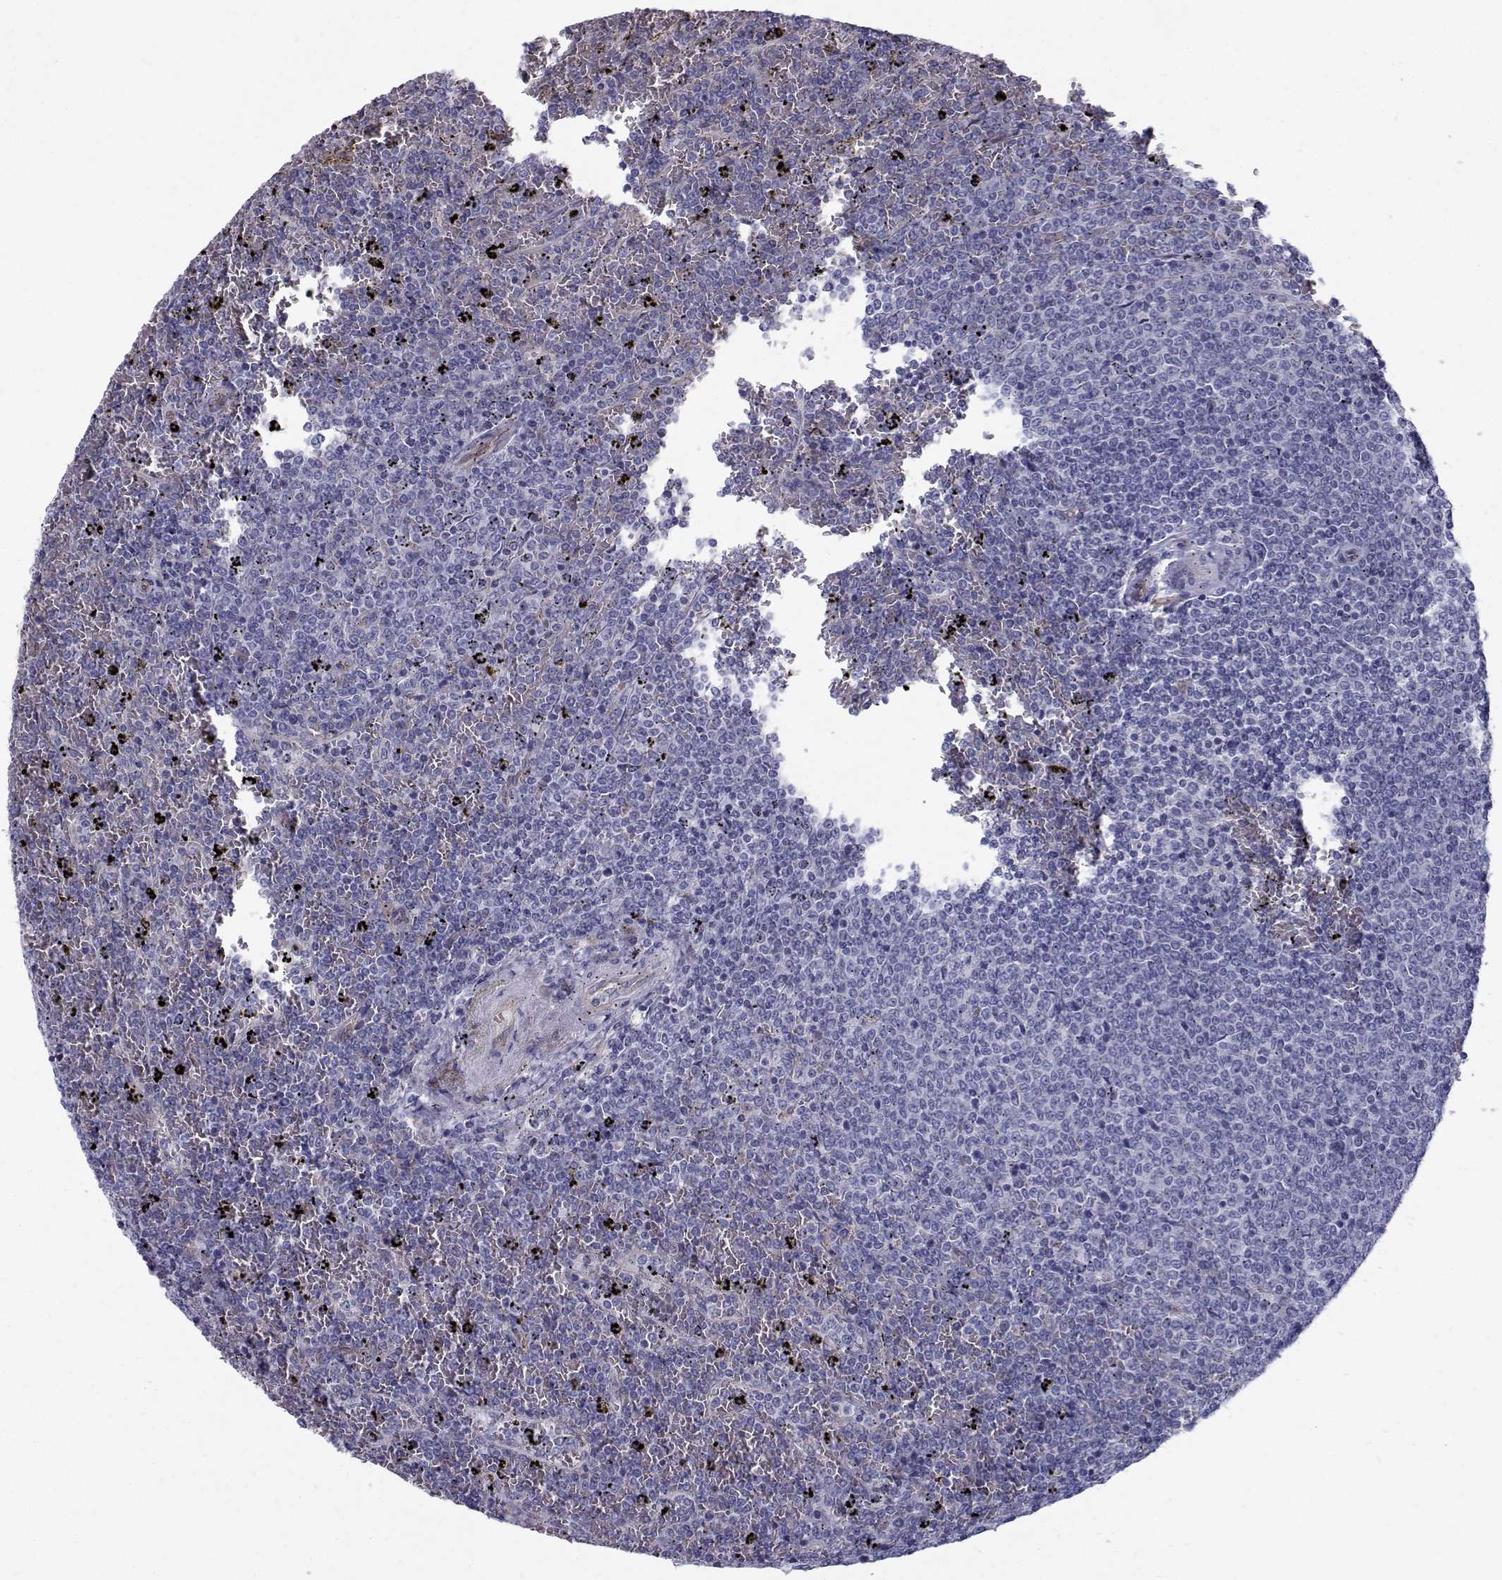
{"staining": {"intensity": "negative", "quantity": "none", "location": "none"}, "tissue": "lymphoma", "cell_type": "Tumor cells", "image_type": "cancer", "snomed": [{"axis": "morphology", "description": "Malignant lymphoma, non-Hodgkin's type, Low grade"}, {"axis": "topography", "description": "Spleen"}], "caption": "There is no significant staining in tumor cells of lymphoma.", "gene": "QPCT", "patient": {"sex": "female", "age": 77}}